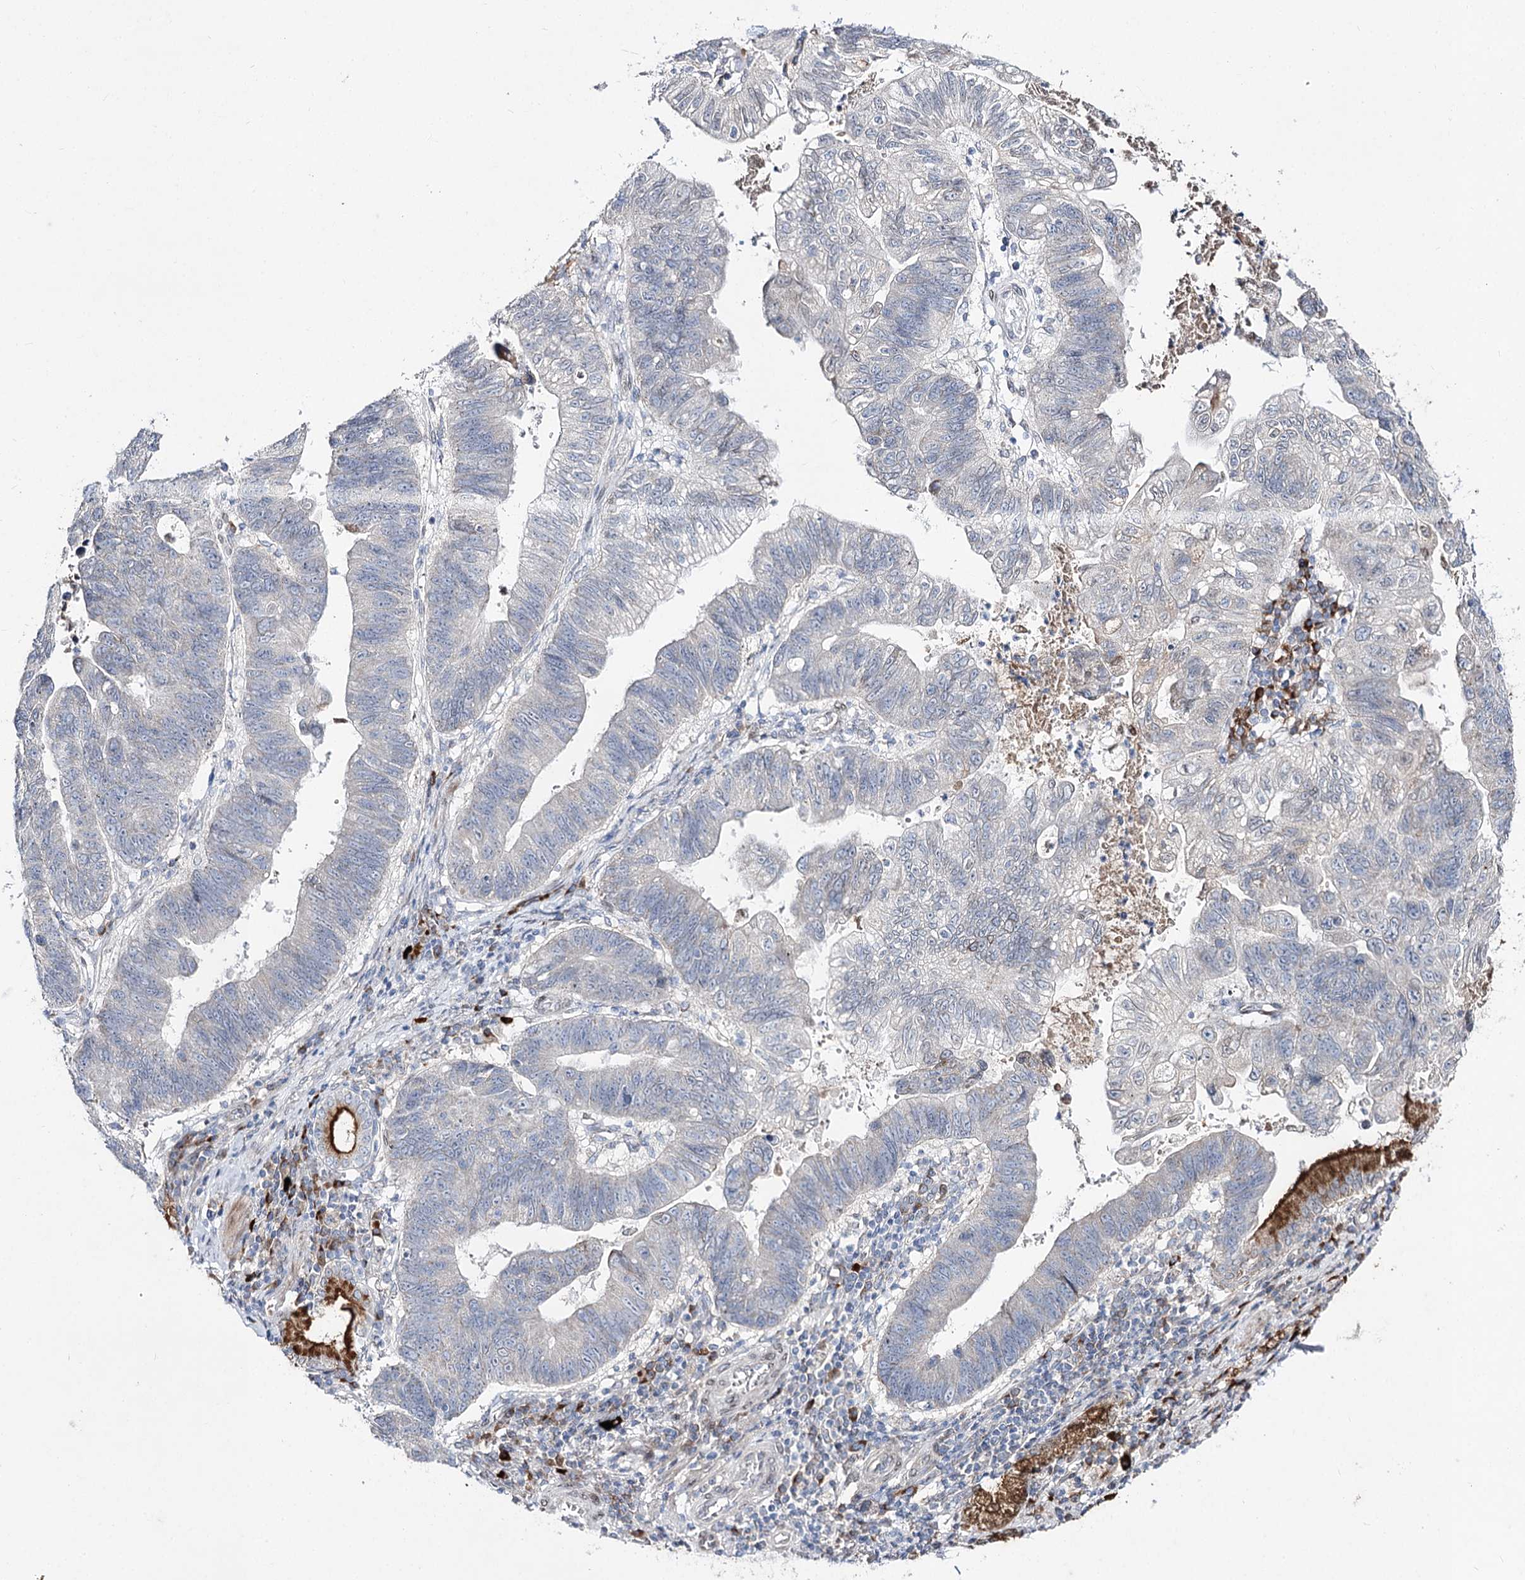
{"staining": {"intensity": "negative", "quantity": "none", "location": "none"}, "tissue": "stomach cancer", "cell_type": "Tumor cells", "image_type": "cancer", "snomed": [{"axis": "morphology", "description": "Adenocarcinoma, NOS"}, {"axis": "topography", "description": "Stomach"}], "caption": "High magnification brightfield microscopy of stomach adenocarcinoma stained with DAB (3,3'-diaminobenzidine) (brown) and counterstained with hematoxylin (blue): tumor cells show no significant staining. Brightfield microscopy of immunohistochemistry (IHC) stained with DAB (brown) and hematoxylin (blue), captured at high magnification.", "gene": "C11orf80", "patient": {"sex": "male", "age": 59}}